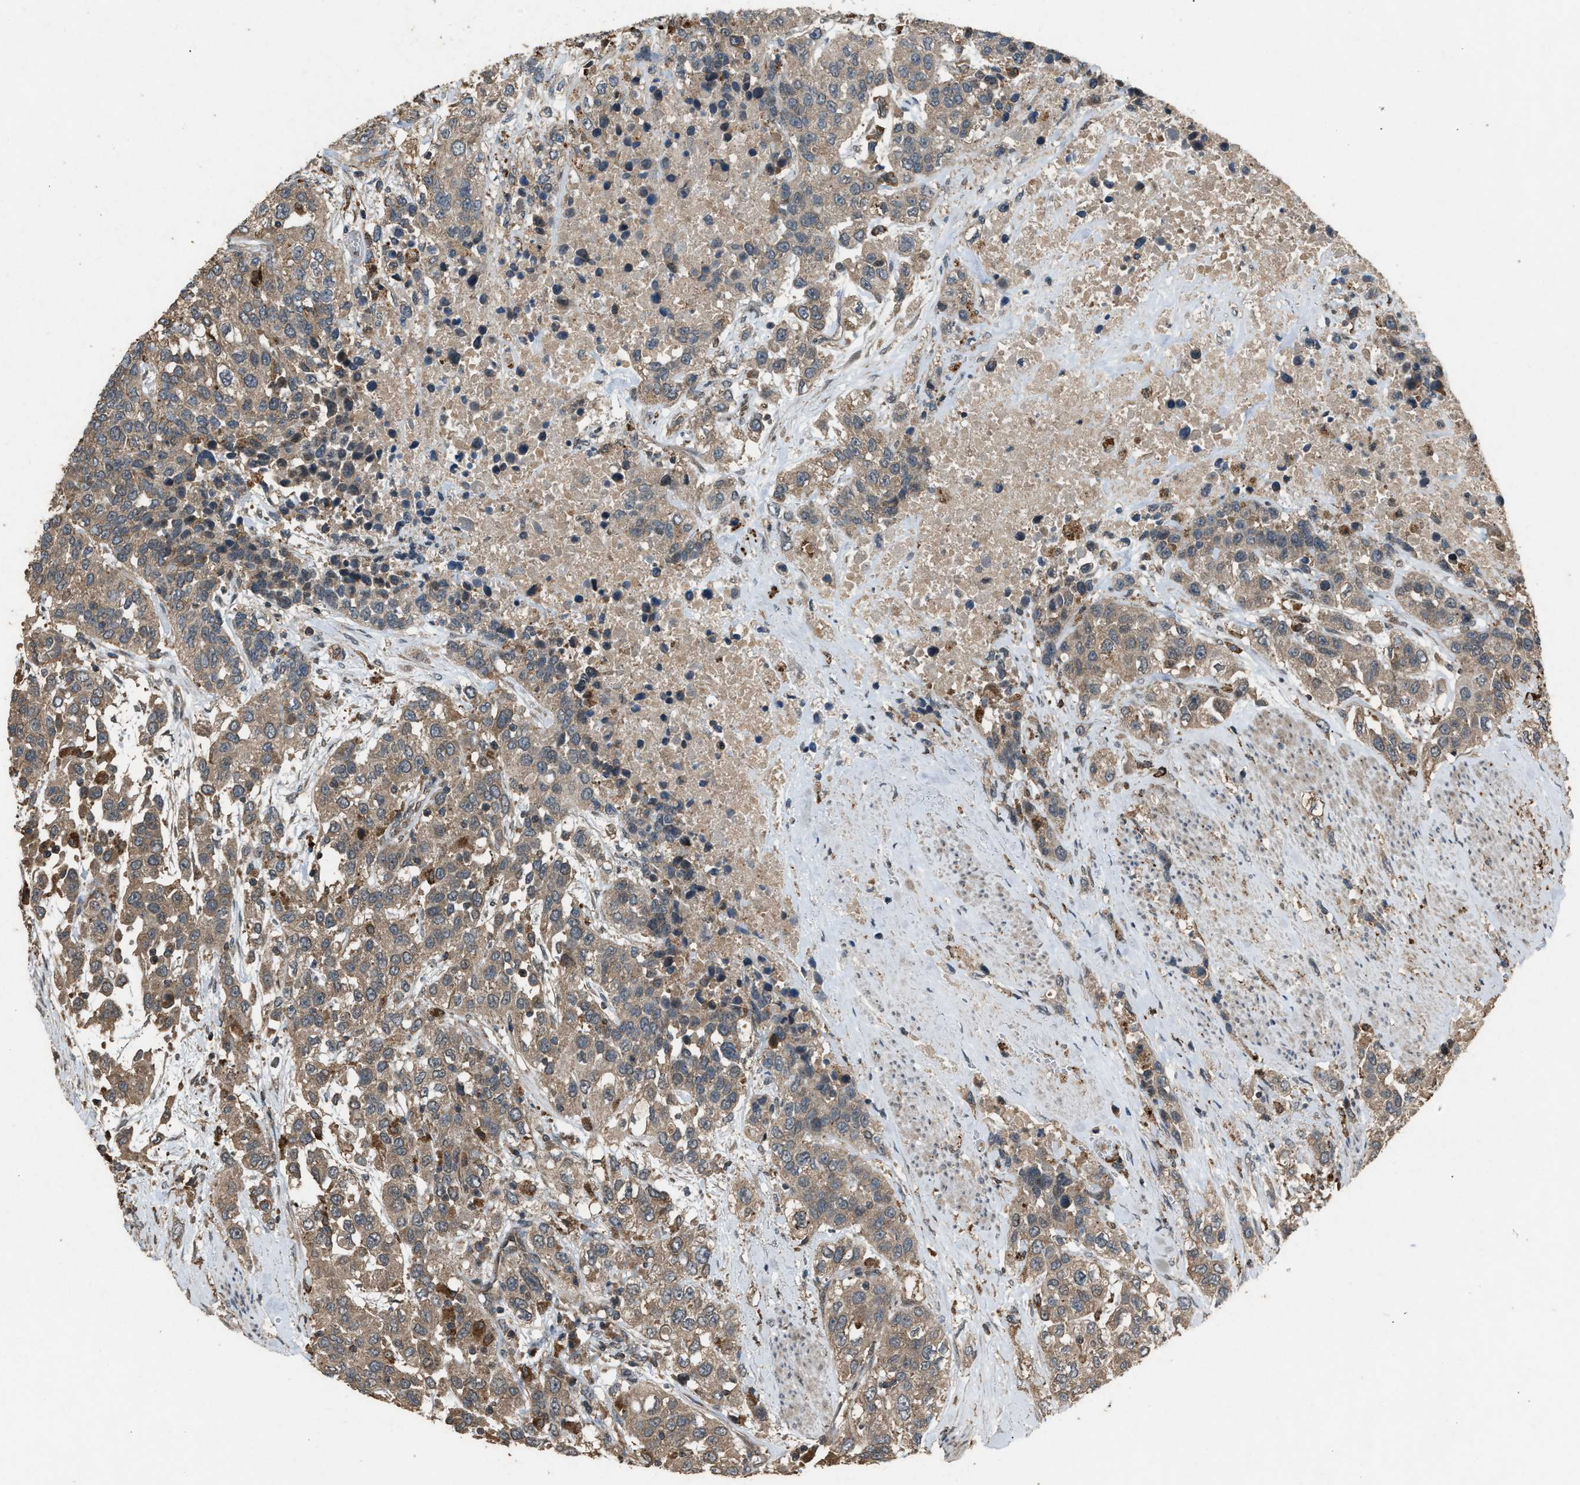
{"staining": {"intensity": "moderate", "quantity": ">75%", "location": "cytoplasmic/membranous"}, "tissue": "urothelial cancer", "cell_type": "Tumor cells", "image_type": "cancer", "snomed": [{"axis": "morphology", "description": "Urothelial carcinoma, High grade"}, {"axis": "topography", "description": "Urinary bladder"}], "caption": "The histopathology image exhibits staining of urothelial carcinoma (high-grade), revealing moderate cytoplasmic/membranous protein staining (brown color) within tumor cells.", "gene": "PSMD1", "patient": {"sex": "female", "age": 80}}